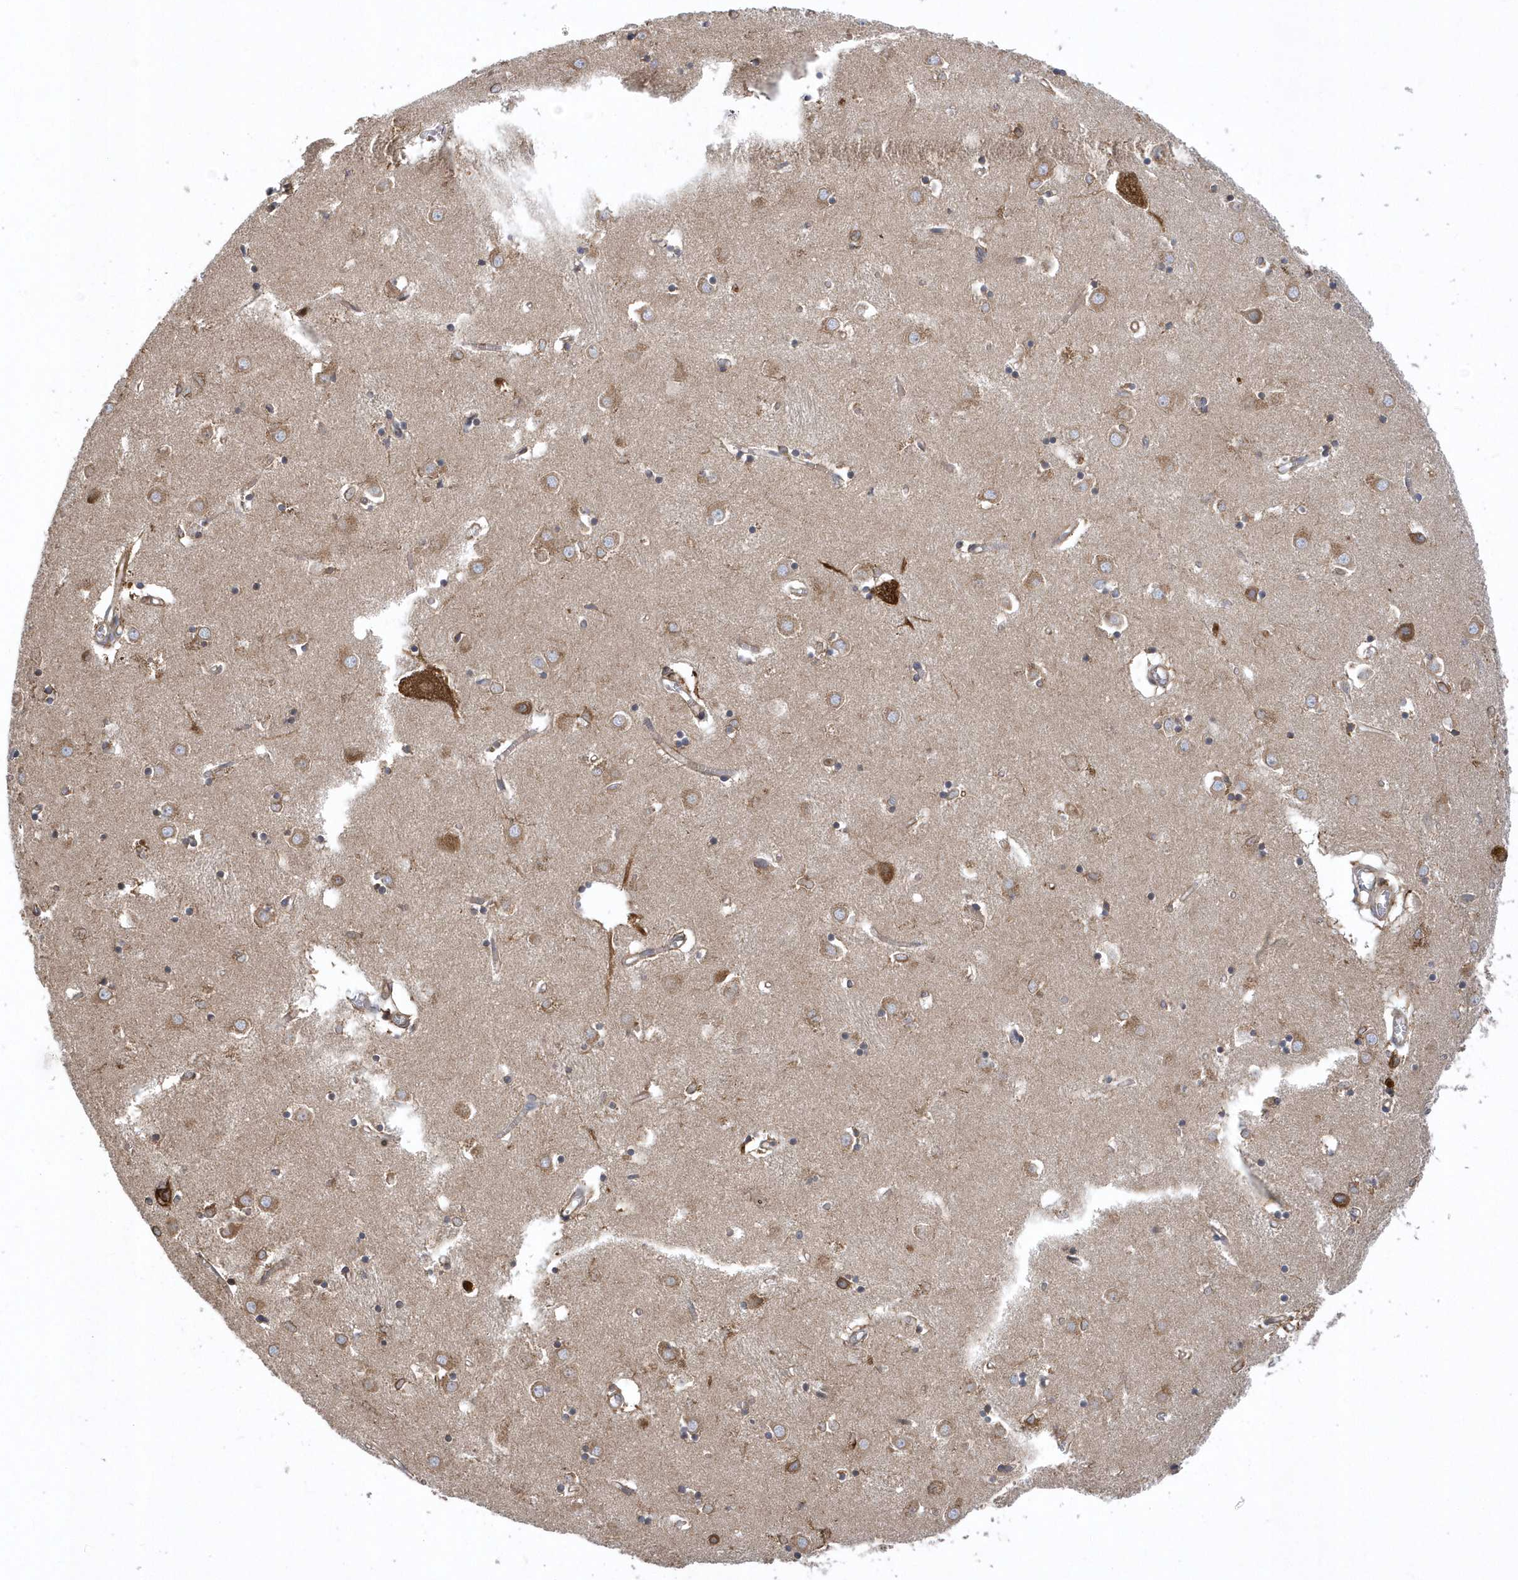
{"staining": {"intensity": "moderate", "quantity": "25%-75%", "location": "cytoplasmic/membranous"}, "tissue": "caudate", "cell_type": "Glial cells", "image_type": "normal", "snomed": [{"axis": "morphology", "description": "Normal tissue, NOS"}, {"axis": "topography", "description": "Lateral ventricle wall"}], "caption": "Protein analysis of benign caudate shows moderate cytoplasmic/membranous staining in about 25%-75% of glial cells. The staining is performed using DAB brown chromogen to label protein expression. The nuclei are counter-stained blue using hematoxylin.", "gene": "VAMP7", "patient": {"sex": "male", "age": 70}}